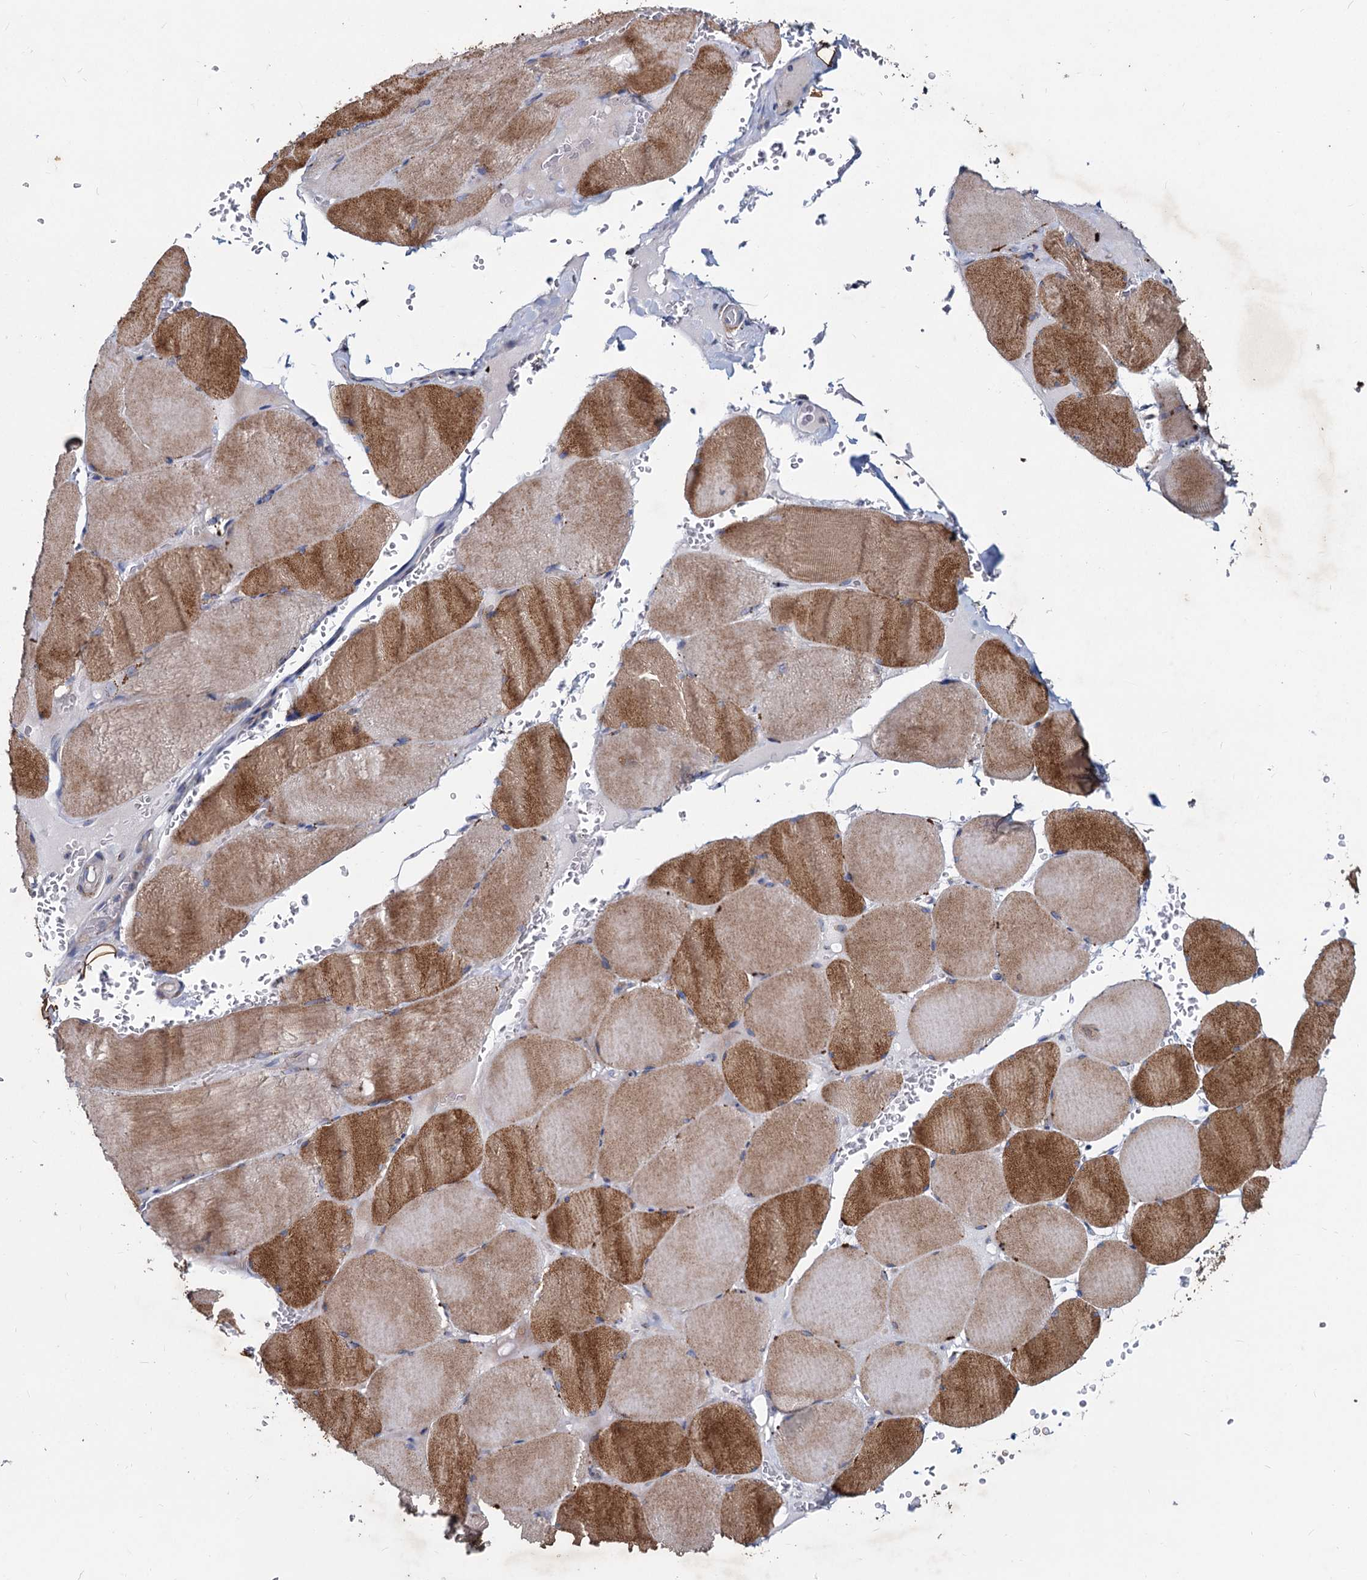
{"staining": {"intensity": "moderate", "quantity": ">75%", "location": "cytoplasmic/membranous"}, "tissue": "skeletal muscle", "cell_type": "Myocytes", "image_type": "normal", "snomed": [{"axis": "morphology", "description": "Normal tissue, NOS"}, {"axis": "topography", "description": "Skeletal muscle"}, {"axis": "topography", "description": "Head-Neck"}], "caption": "DAB immunohistochemical staining of benign skeletal muscle displays moderate cytoplasmic/membranous protein positivity in approximately >75% of myocytes.", "gene": "AGBL4", "patient": {"sex": "male", "age": 66}}